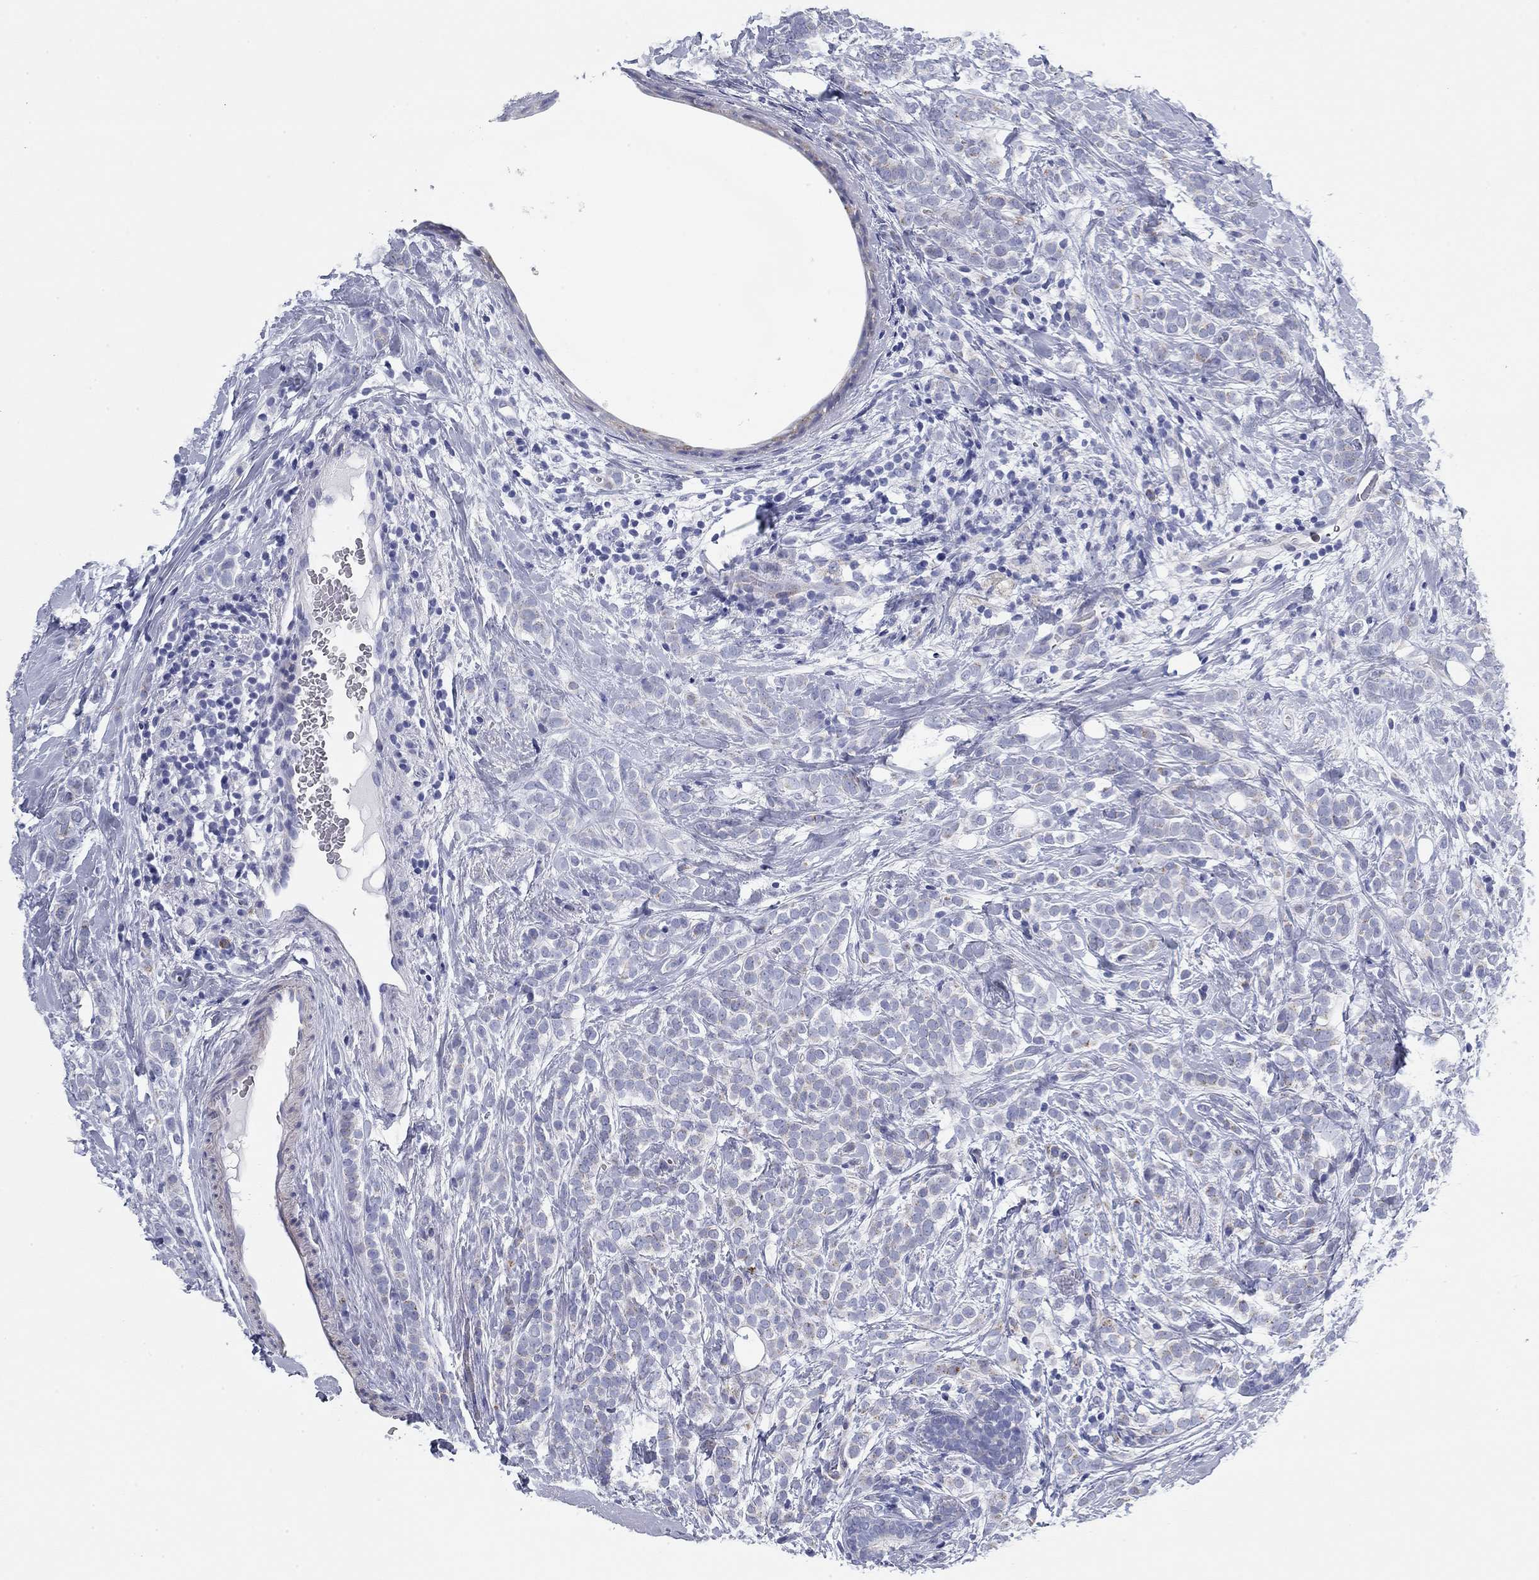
{"staining": {"intensity": "weak", "quantity": "<25%", "location": "cytoplasmic/membranous"}, "tissue": "breast cancer", "cell_type": "Tumor cells", "image_type": "cancer", "snomed": [{"axis": "morphology", "description": "Lobular carcinoma"}, {"axis": "topography", "description": "Breast"}], "caption": "Breast lobular carcinoma stained for a protein using IHC demonstrates no staining tumor cells.", "gene": "CHI3L2", "patient": {"sex": "female", "age": 49}}